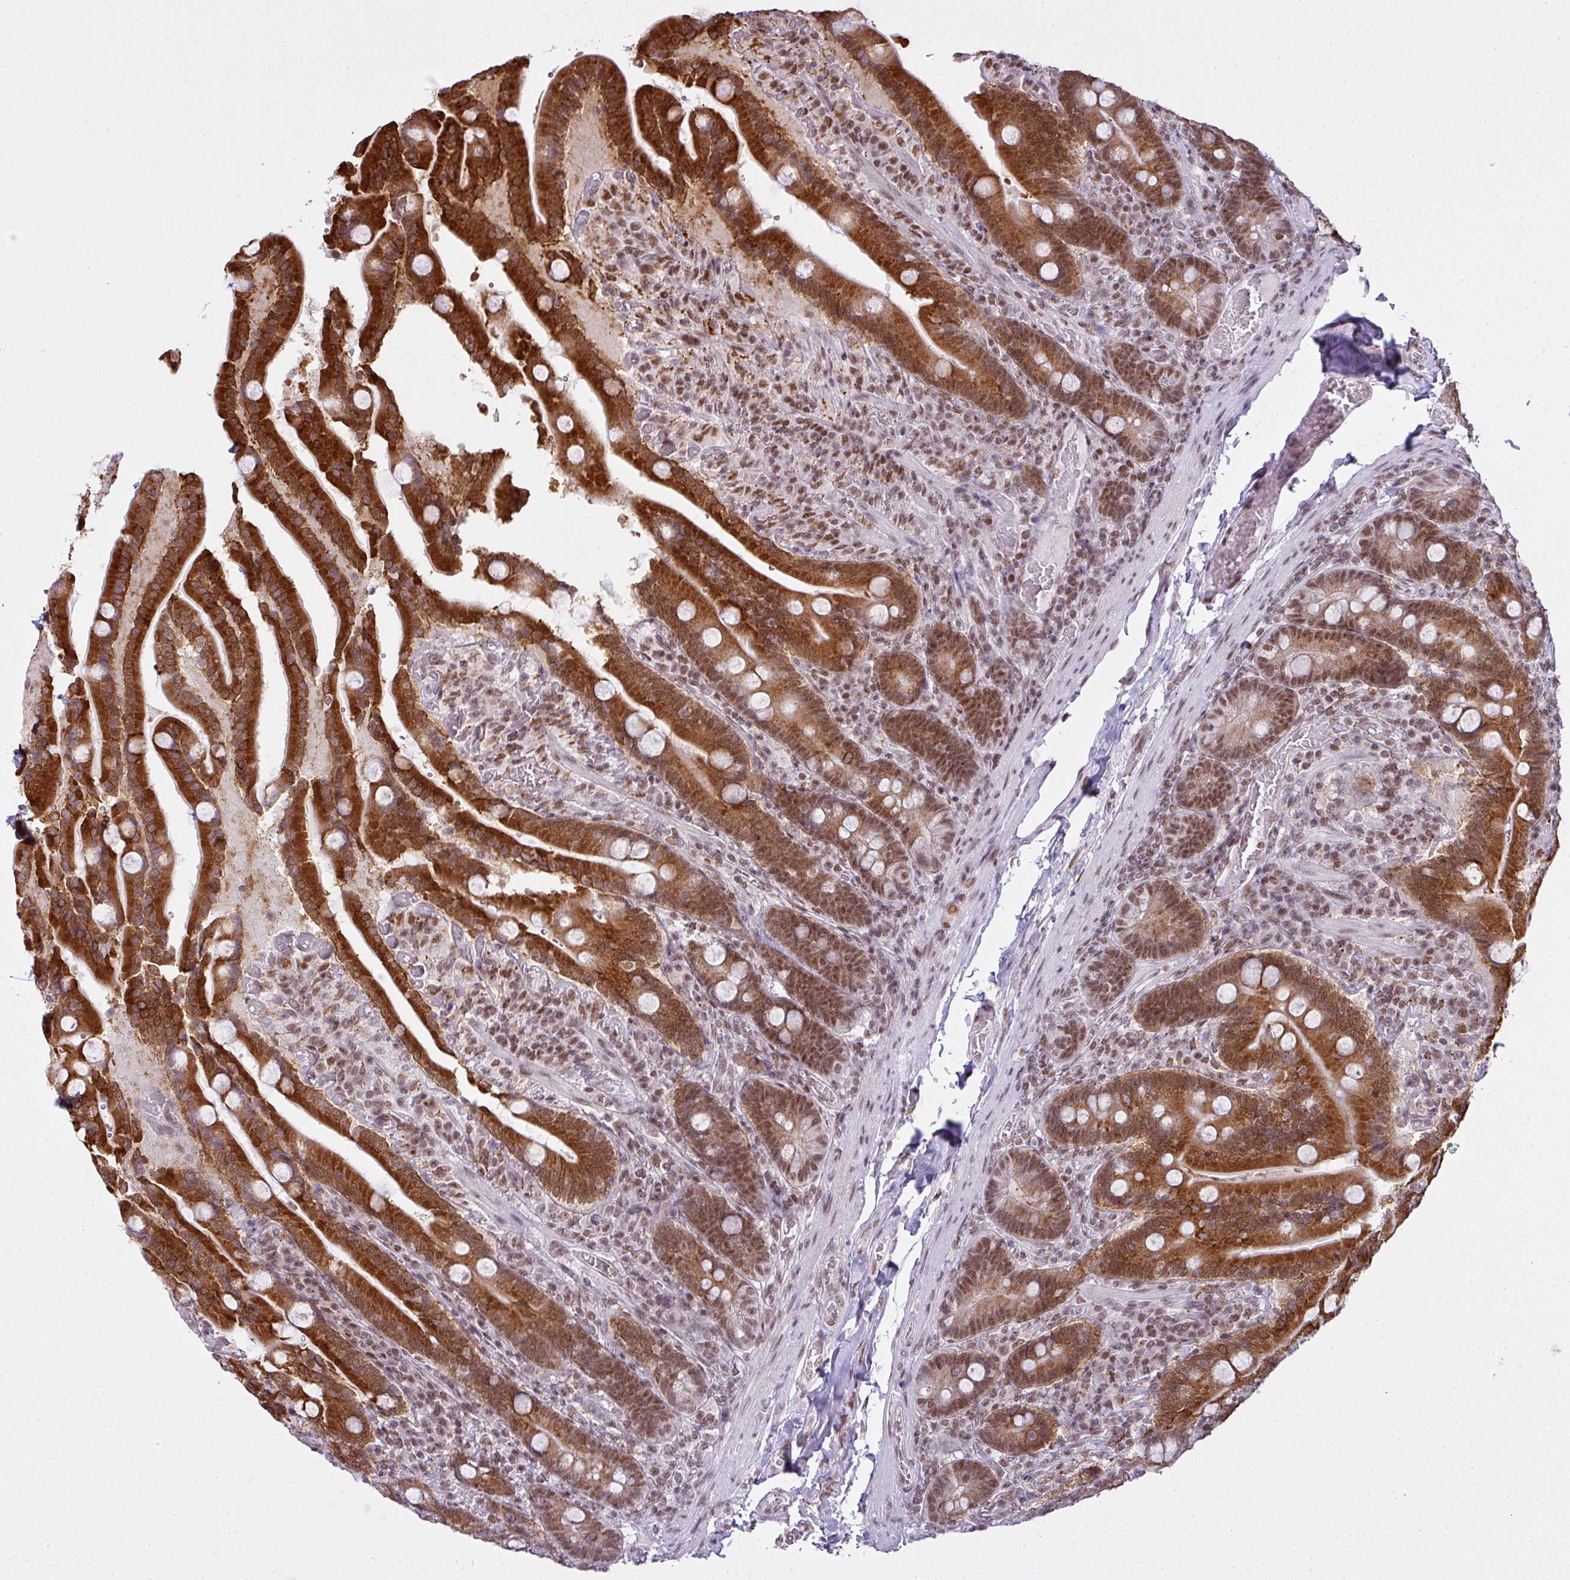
{"staining": {"intensity": "strong", "quantity": ">75%", "location": "cytoplasmic/membranous,nuclear"}, "tissue": "duodenum", "cell_type": "Glandular cells", "image_type": "normal", "snomed": [{"axis": "morphology", "description": "Normal tissue, NOS"}, {"axis": "topography", "description": "Duodenum"}], "caption": "Immunohistochemical staining of benign human duodenum exhibits high levels of strong cytoplasmic/membranous,nuclear expression in about >75% of glandular cells. (DAB (3,3'-diaminobenzidine) IHC with brightfield microscopy, high magnification).", "gene": "ARL6IP4", "patient": {"sex": "female", "age": 62}}